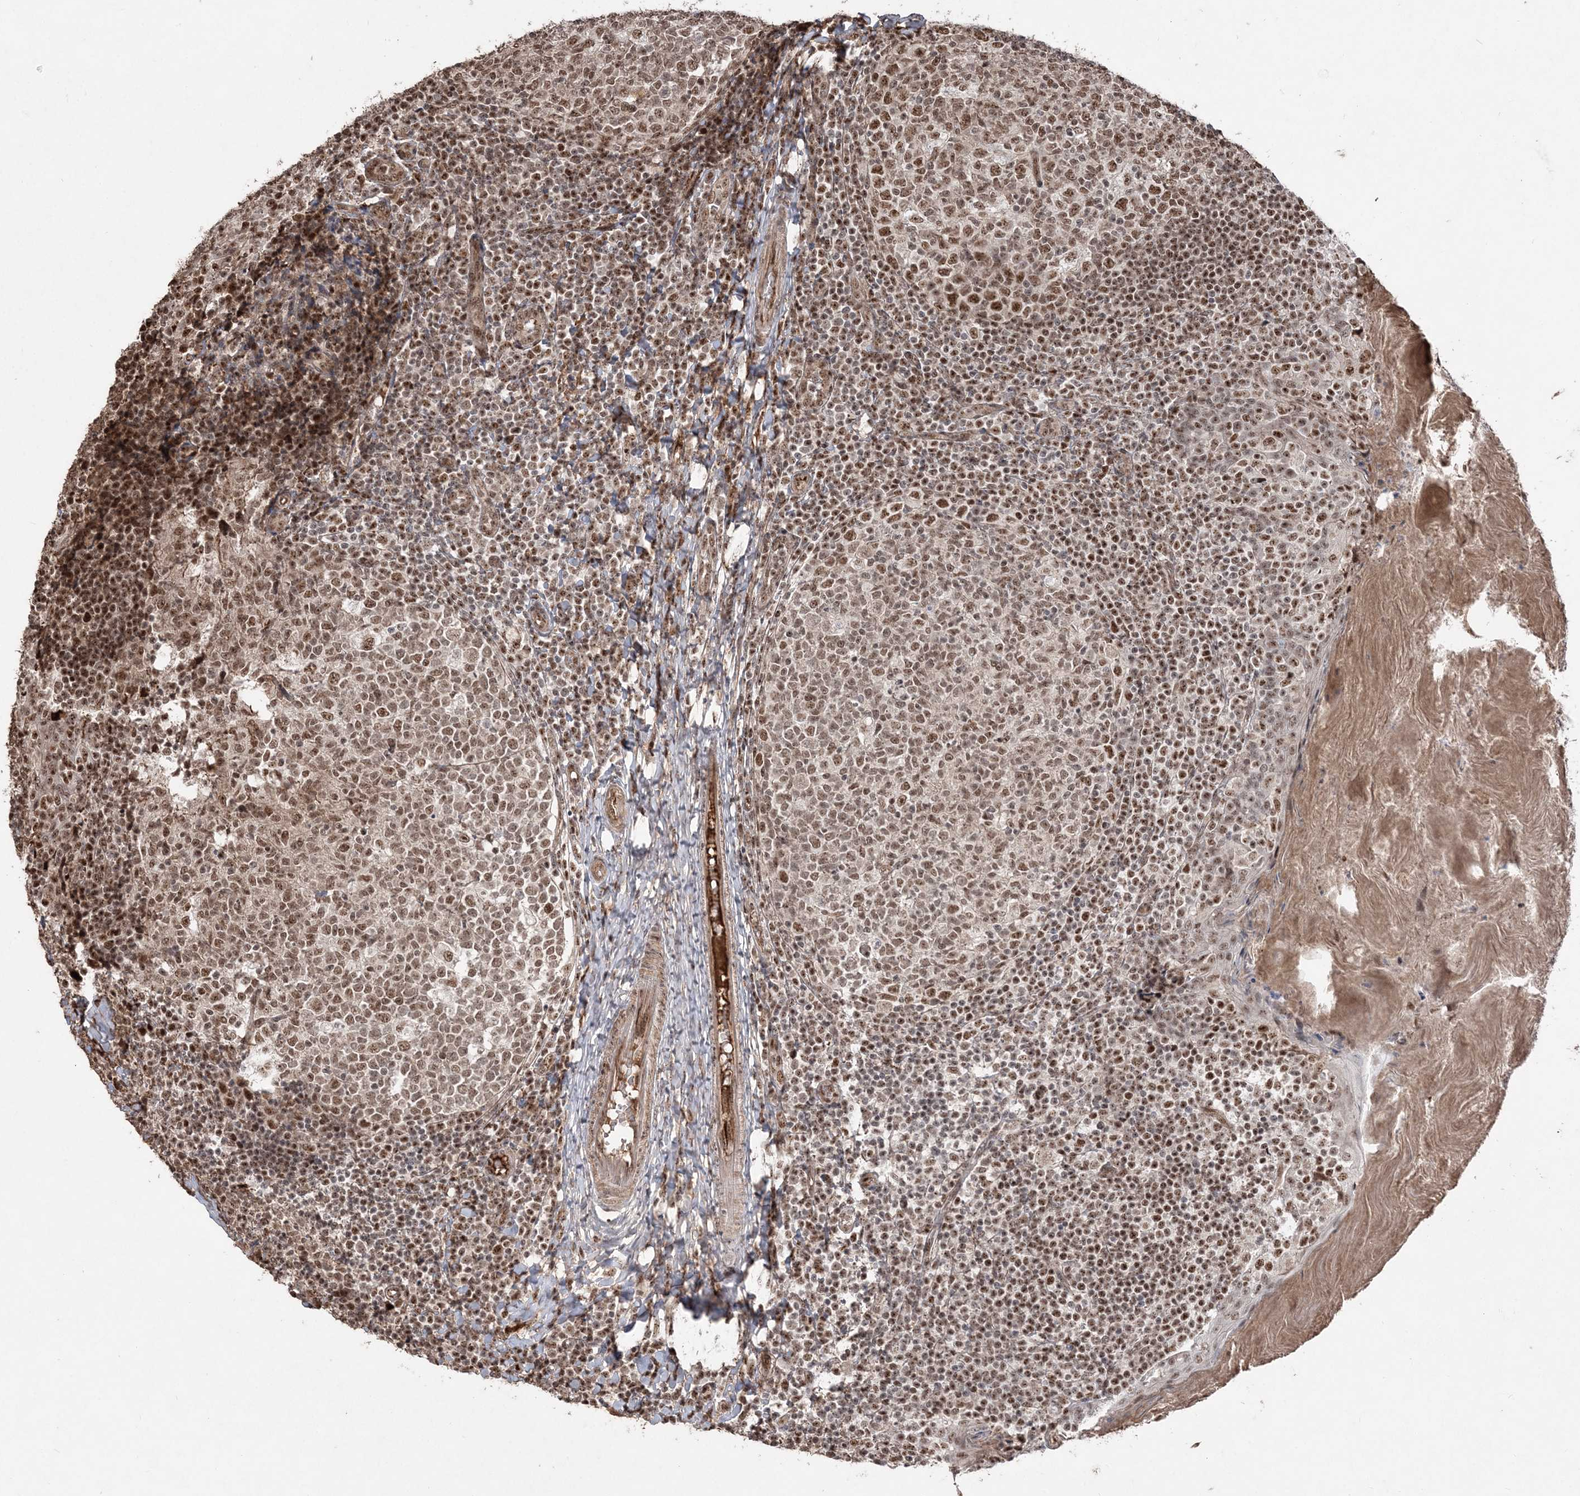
{"staining": {"intensity": "moderate", "quantity": ">75%", "location": "nuclear"}, "tissue": "tonsil", "cell_type": "Germinal center cells", "image_type": "normal", "snomed": [{"axis": "morphology", "description": "Normal tissue, NOS"}, {"axis": "topography", "description": "Tonsil"}], "caption": "A brown stain labels moderate nuclear positivity of a protein in germinal center cells of benign human tonsil.", "gene": "RBM17", "patient": {"sex": "female", "age": 19}}